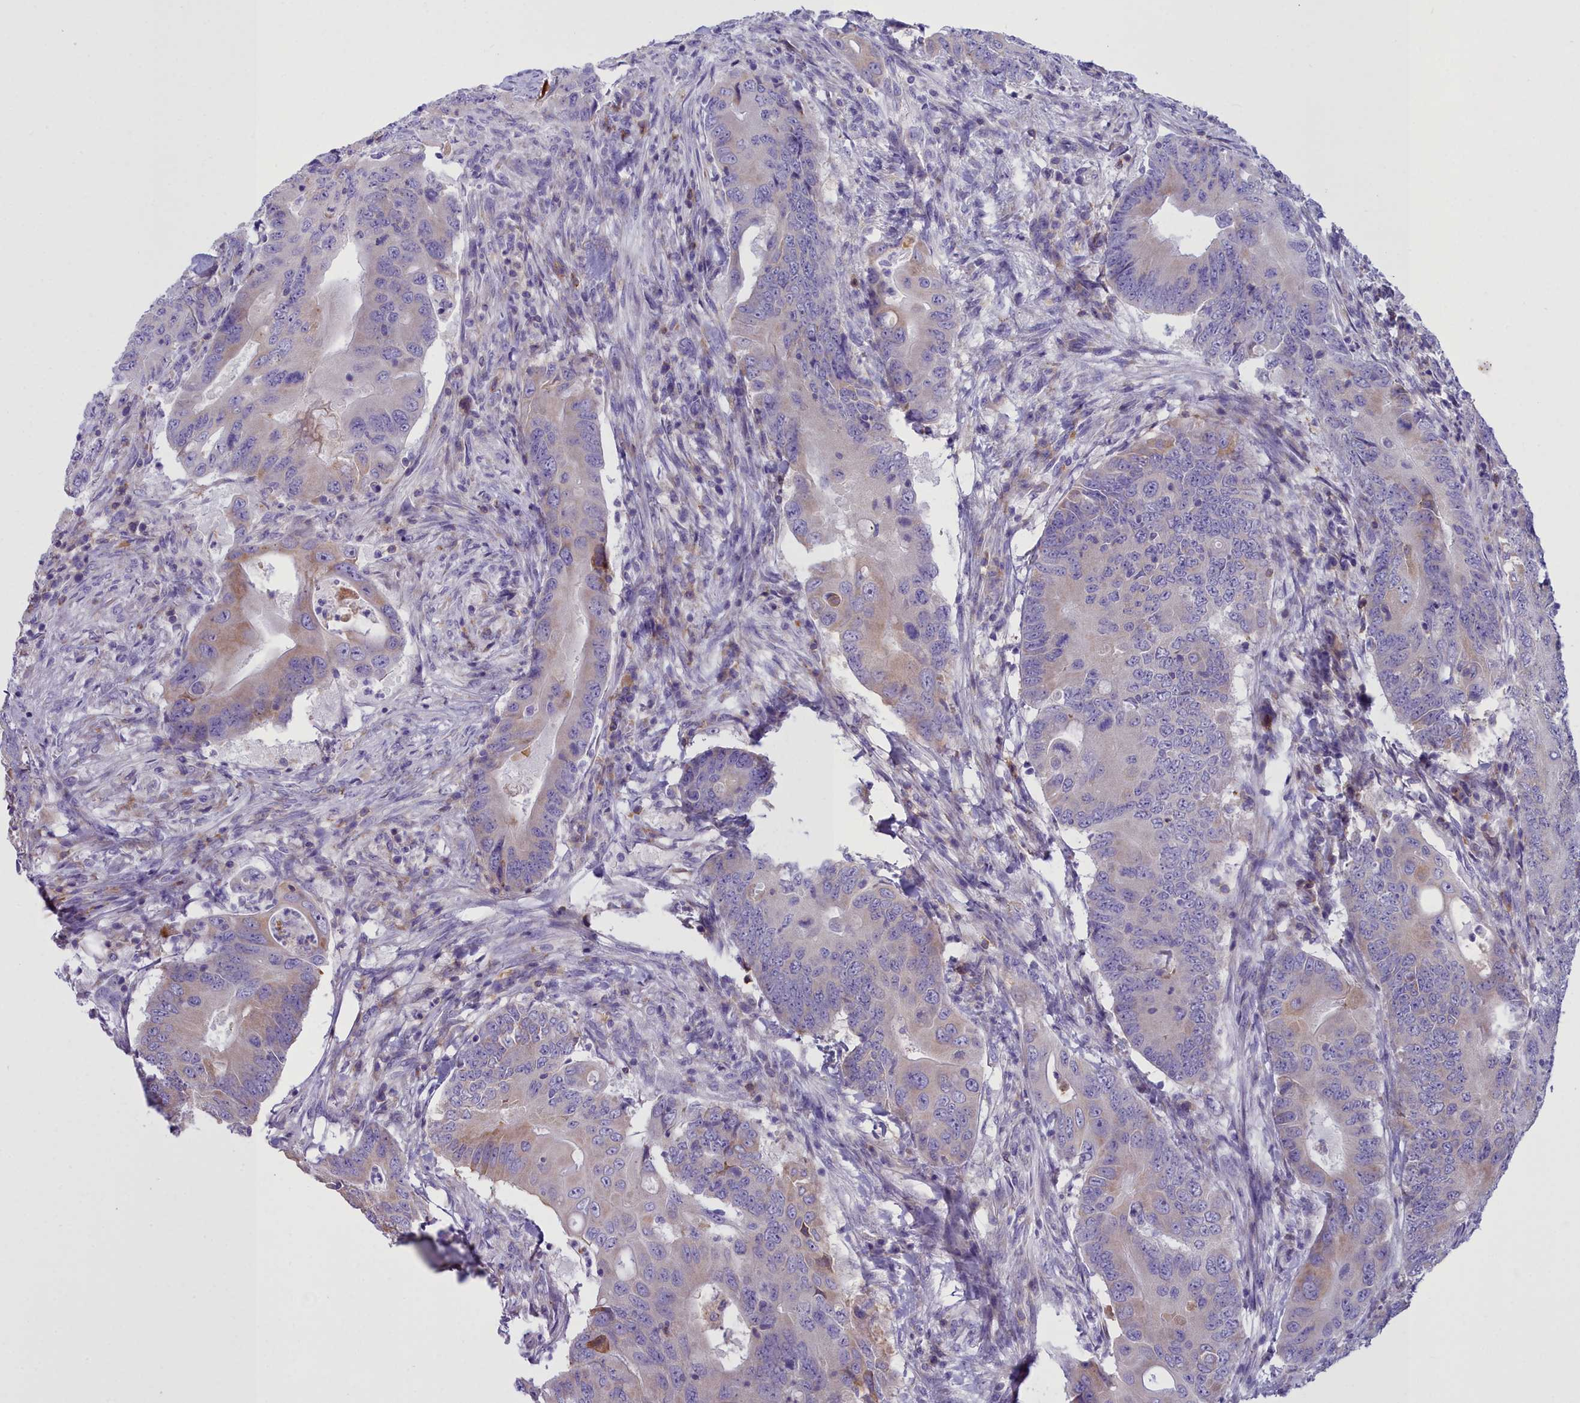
{"staining": {"intensity": "weak", "quantity": "<25%", "location": "cytoplasmic/membranous"}, "tissue": "colorectal cancer", "cell_type": "Tumor cells", "image_type": "cancer", "snomed": [{"axis": "morphology", "description": "Adenocarcinoma, NOS"}, {"axis": "topography", "description": "Colon"}], "caption": "There is no significant expression in tumor cells of colorectal adenocarcinoma.", "gene": "CD5", "patient": {"sex": "male", "age": 71}}